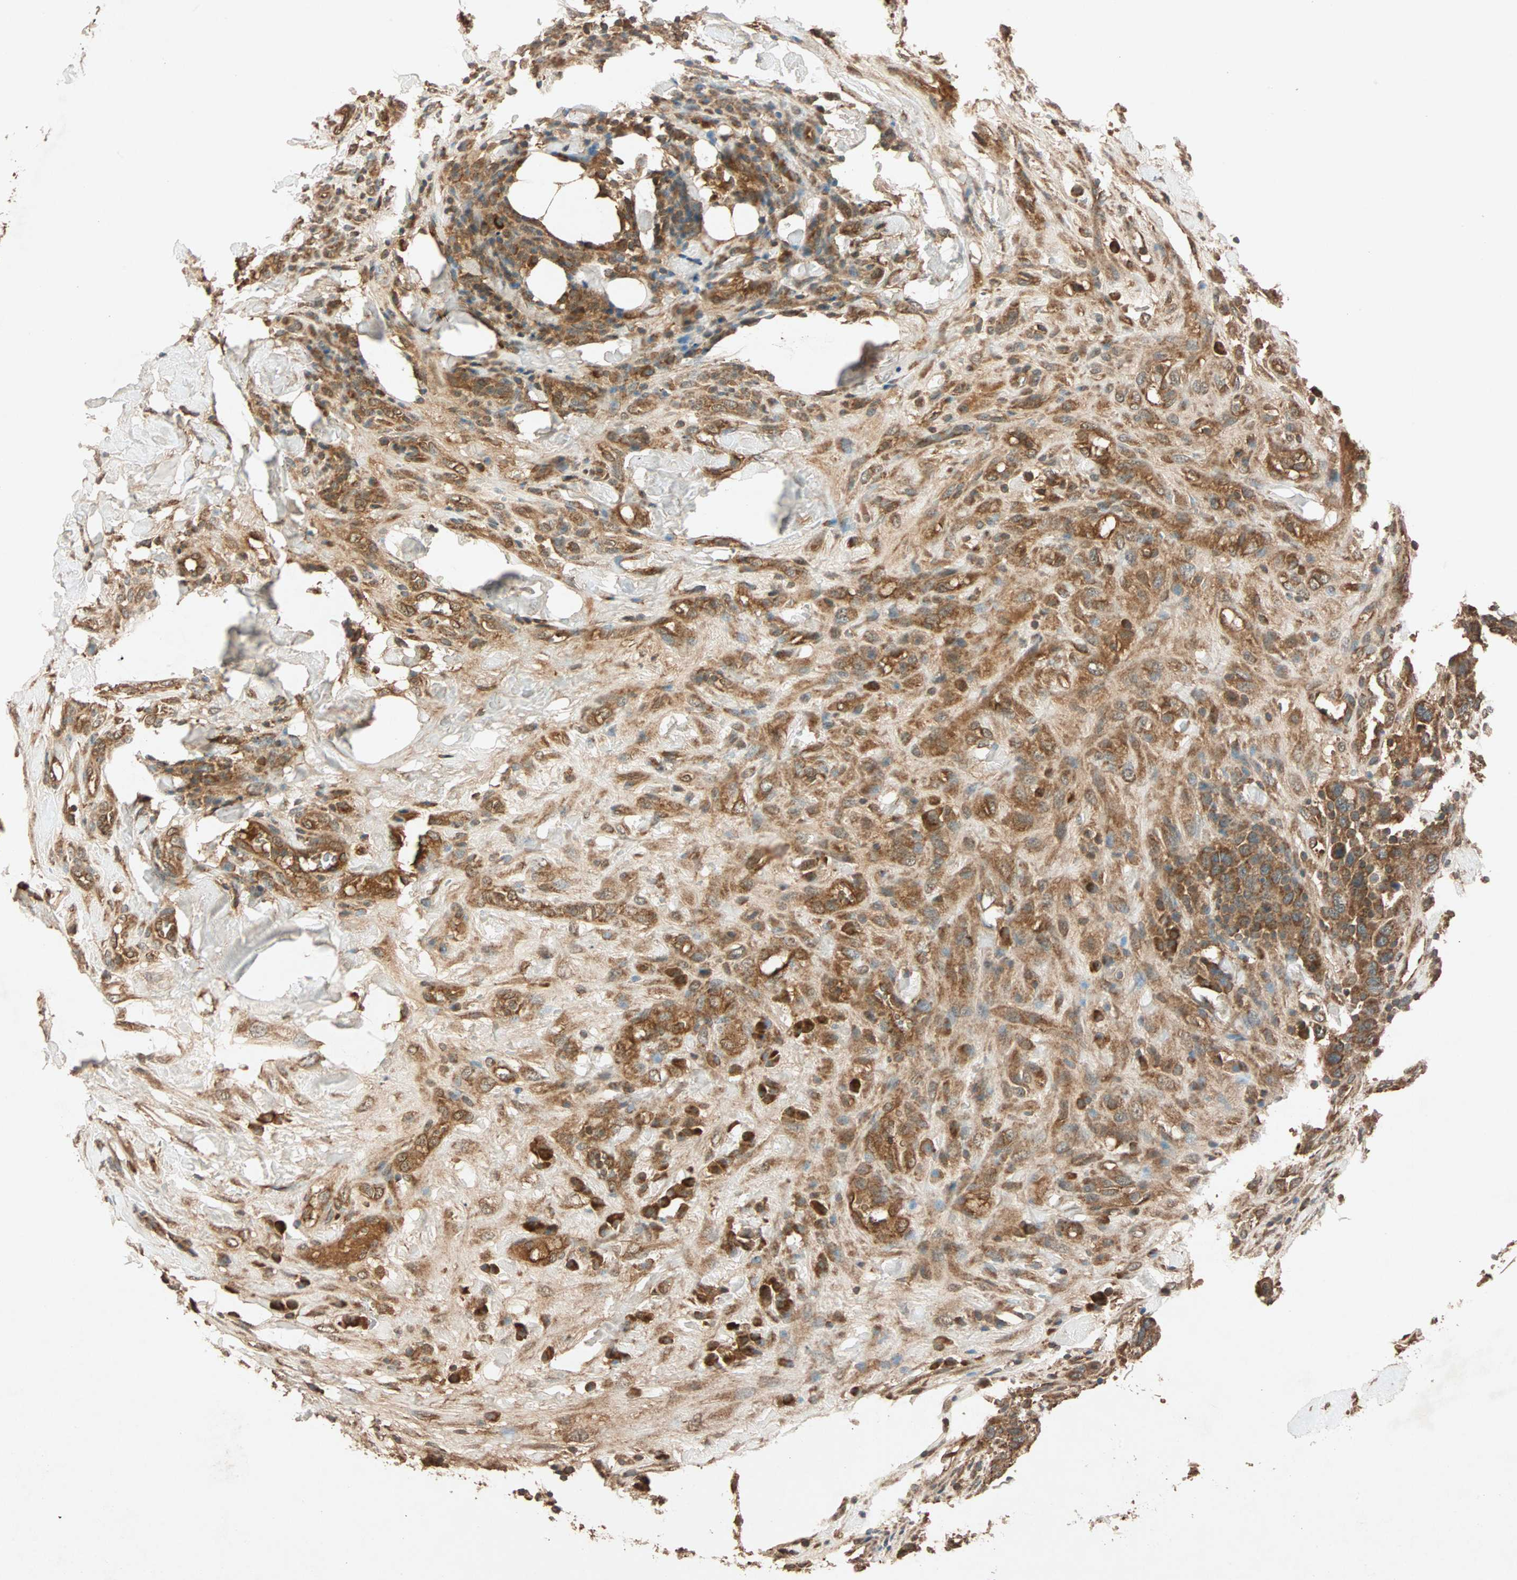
{"staining": {"intensity": "moderate", "quantity": ">75%", "location": "cytoplasmic/membranous"}, "tissue": "breast cancer", "cell_type": "Tumor cells", "image_type": "cancer", "snomed": [{"axis": "morphology", "description": "Duct carcinoma"}, {"axis": "topography", "description": "Breast"}], "caption": "Breast infiltrating ductal carcinoma was stained to show a protein in brown. There is medium levels of moderate cytoplasmic/membranous positivity in about >75% of tumor cells.", "gene": "MAPK1", "patient": {"sex": "female", "age": 37}}